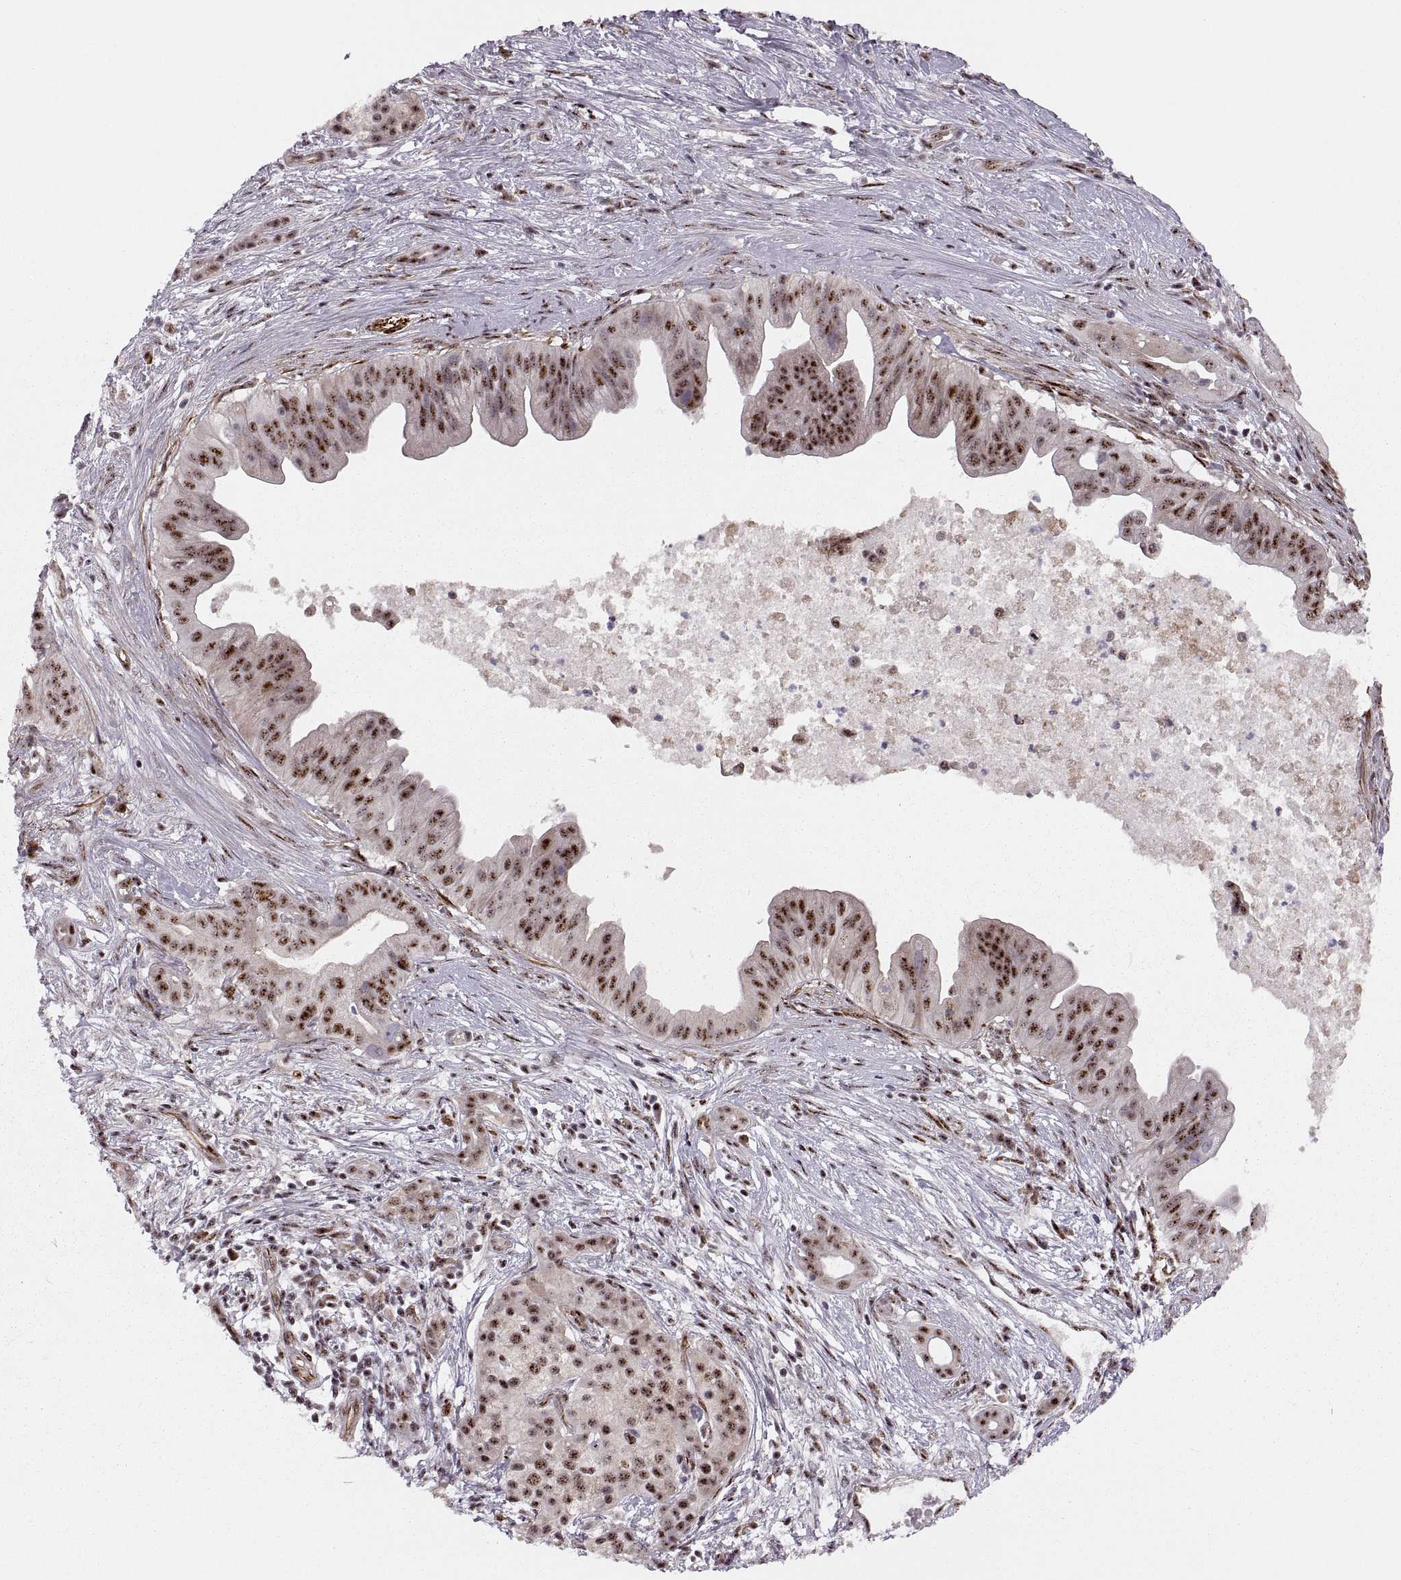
{"staining": {"intensity": "strong", "quantity": ">75%", "location": "nuclear"}, "tissue": "pancreatic cancer", "cell_type": "Tumor cells", "image_type": "cancer", "snomed": [{"axis": "morphology", "description": "Adenocarcinoma, NOS"}, {"axis": "topography", "description": "Pancreas"}], "caption": "A high-resolution photomicrograph shows immunohistochemistry staining of pancreatic cancer, which demonstrates strong nuclear positivity in approximately >75% of tumor cells.", "gene": "ZCCHC17", "patient": {"sex": "male", "age": 61}}